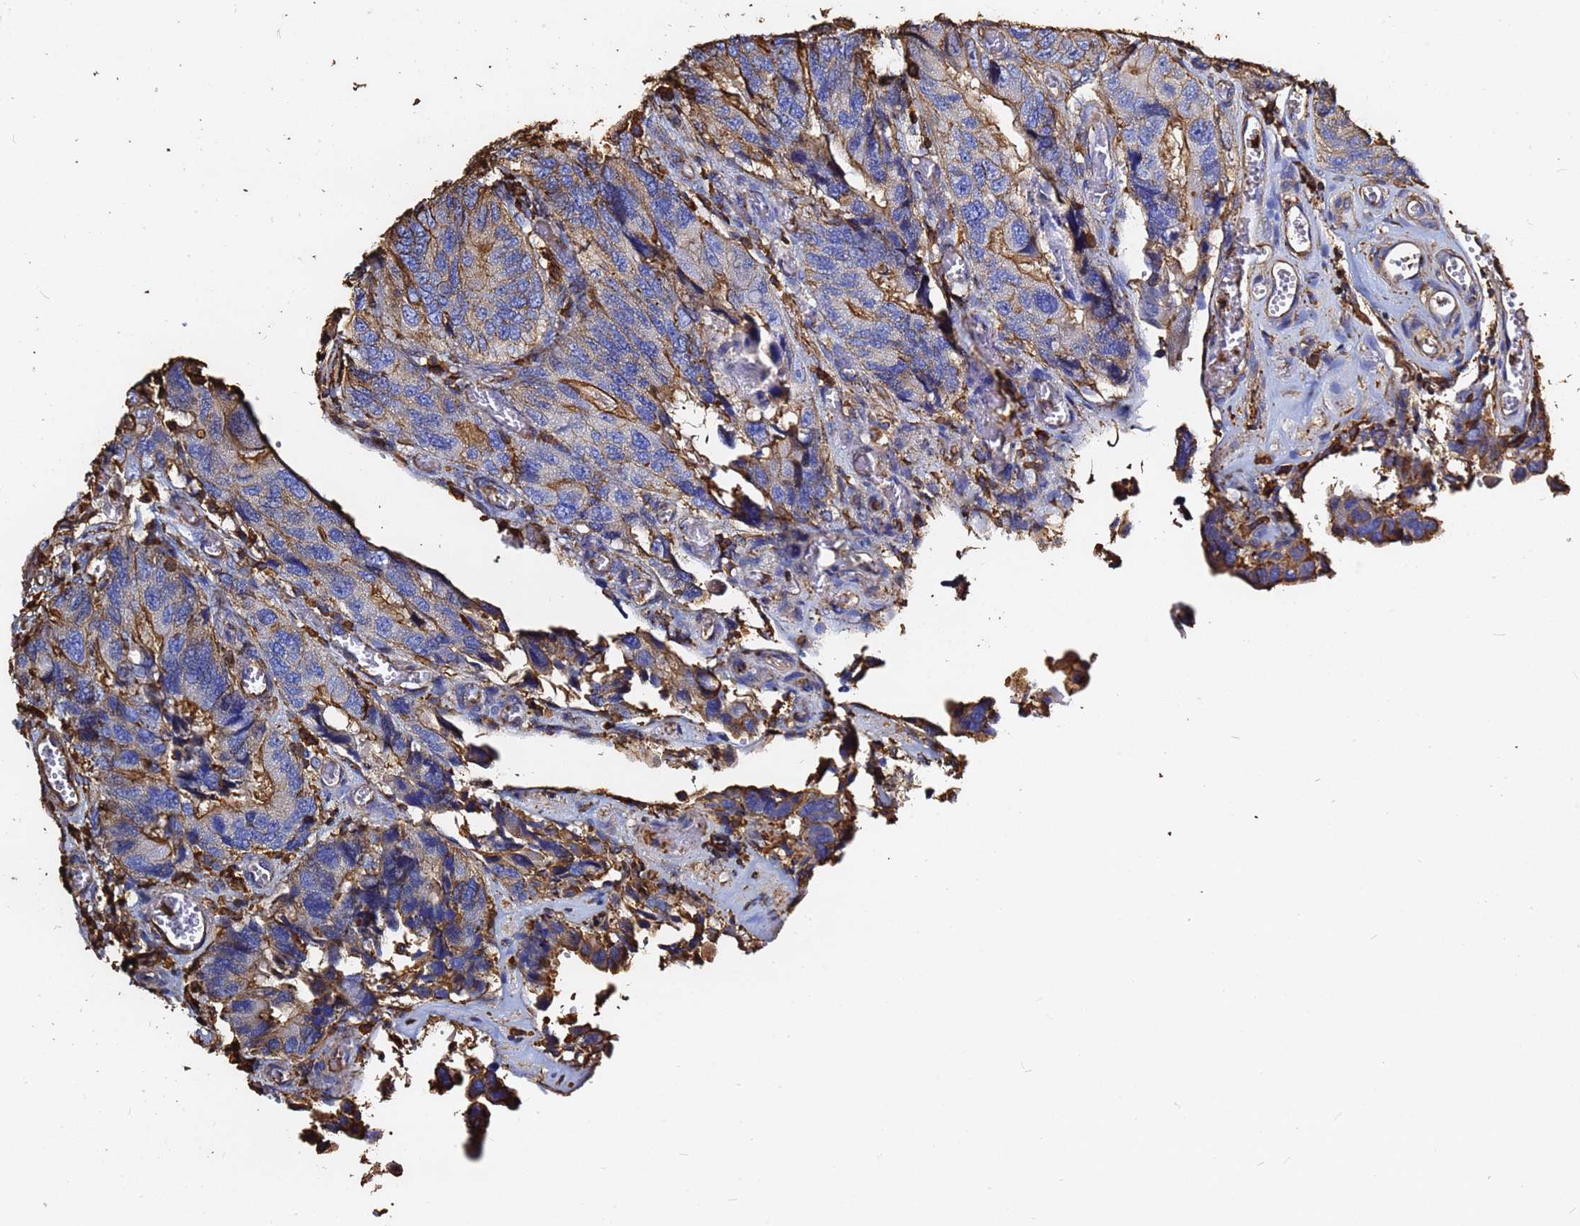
{"staining": {"intensity": "moderate", "quantity": "25%-75%", "location": "cytoplasmic/membranous"}, "tissue": "colorectal cancer", "cell_type": "Tumor cells", "image_type": "cancer", "snomed": [{"axis": "morphology", "description": "Adenocarcinoma, NOS"}, {"axis": "topography", "description": "Colon"}], "caption": "This photomicrograph shows immunohistochemistry (IHC) staining of human colorectal cancer, with medium moderate cytoplasmic/membranous positivity in approximately 25%-75% of tumor cells.", "gene": "ACTB", "patient": {"sex": "male", "age": 84}}